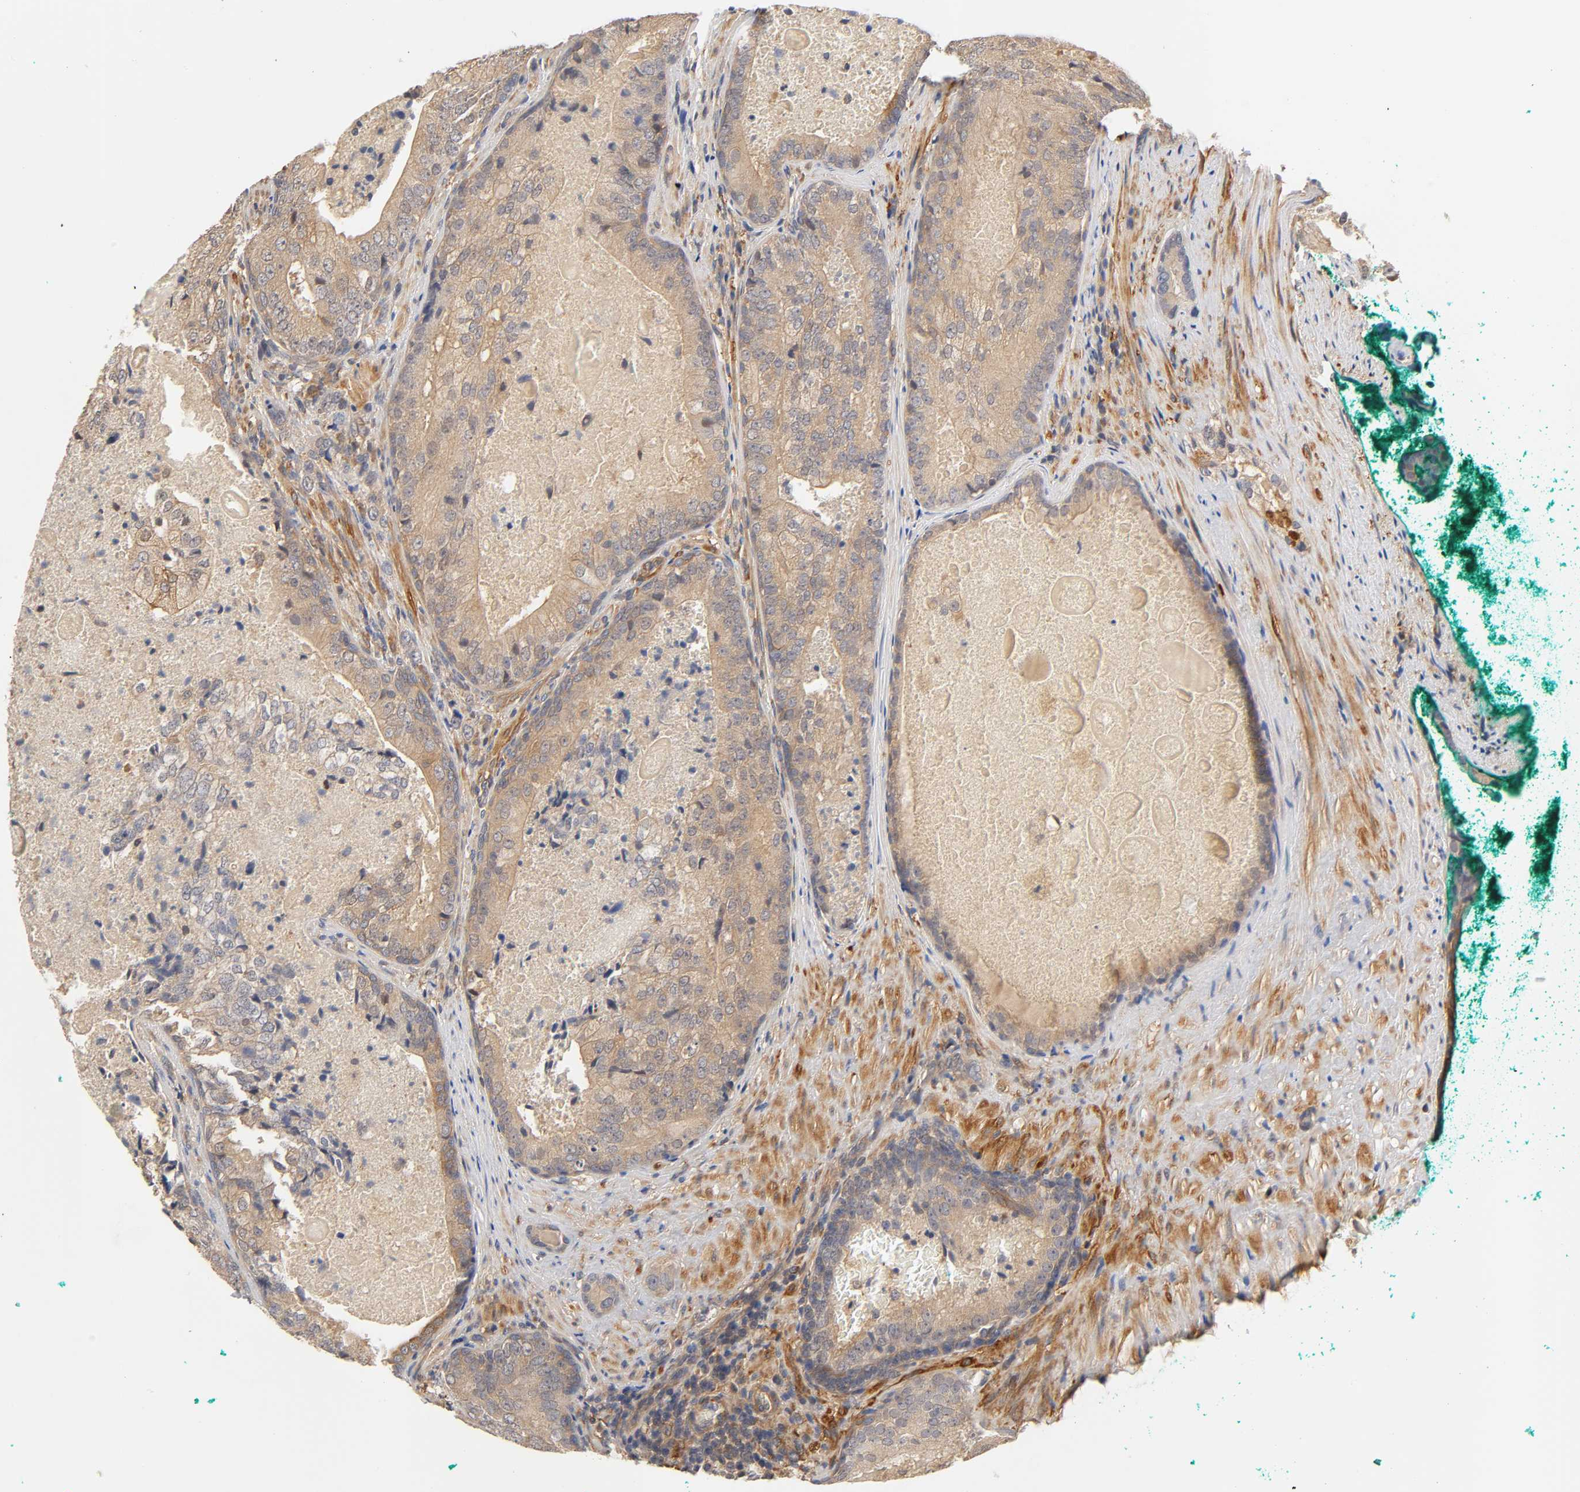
{"staining": {"intensity": "weak", "quantity": ">75%", "location": "cytoplasmic/membranous"}, "tissue": "prostate cancer", "cell_type": "Tumor cells", "image_type": "cancer", "snomed": [{"axis": "morphology", "description": "Adenocarcinoma, High grade"}, {"axis": "topography", "description": "Prostate"}], "caption": "Protein expression by immunohistochemistry (IHC) reveals weak cytoplasmic/membranous expression in about >75% of tumor cells in prostate cancer (adenocarcinoma (high-grade)).", "gene": "PDE5A", "patient": {"sex": "male", "age": 66}}